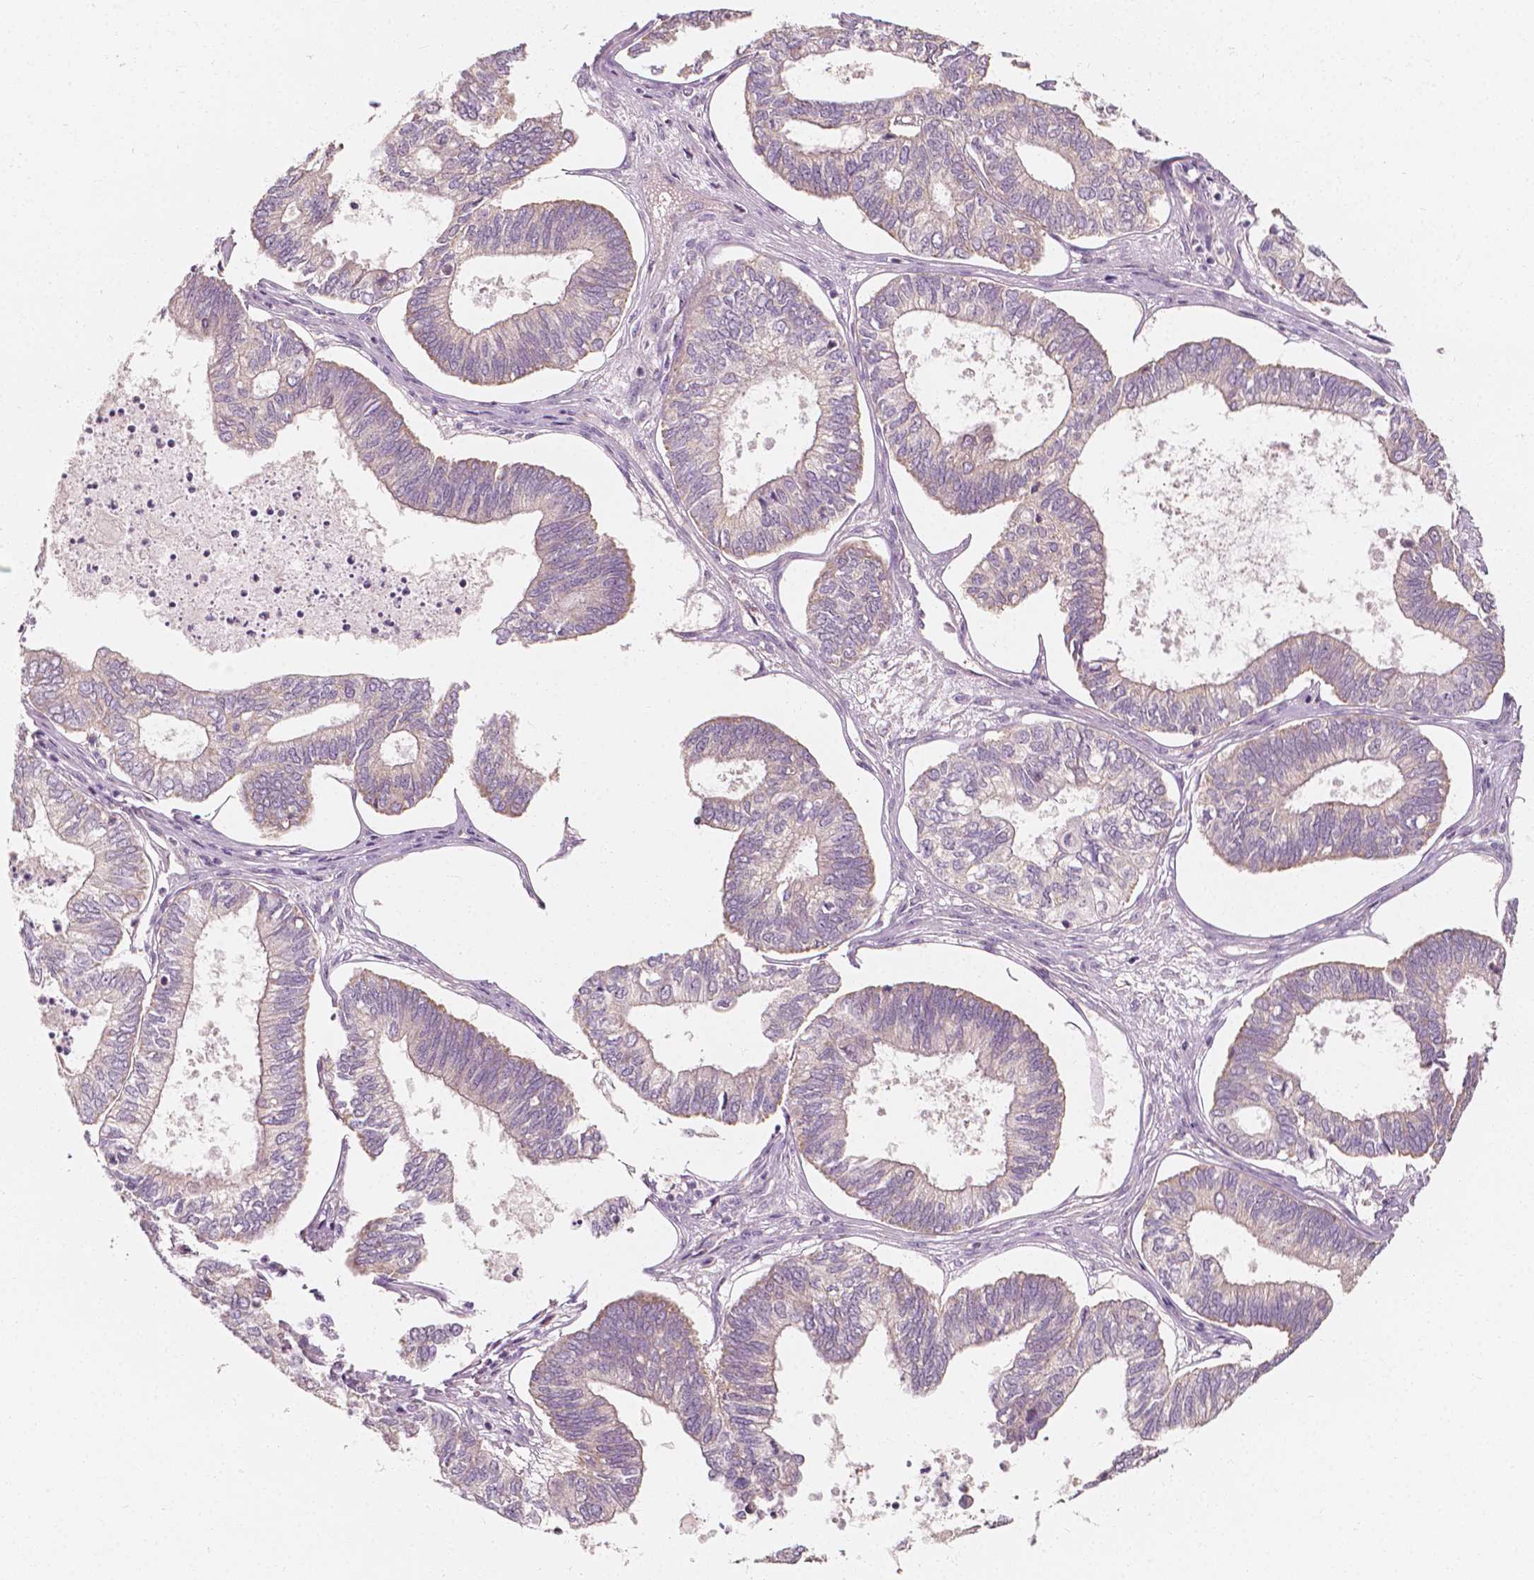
{"staining": {"intensity": "weak", "quantity": "25%-75%", "location": "cytoplasmic/membranous"}, "tissue": "ovarian cancer", "cell_type": "Tumor cells", "image_type": "cancer", "snomed": [{"axis": "morphology", "description": "Carcinoma, endometroid"}, {"axis": "topography", "description": "Ovary"}], "caption": "DAB (3,3'-diaminobenzidine) immunohistochemical staining of human ovarian cancer (endometroid carcinoma) shows weak cytoplasmic/membranous protein expression in about 25%-75% of tumor cells.", "gene": "SHPK", "patient": {"sex": "female", "age": 64}}